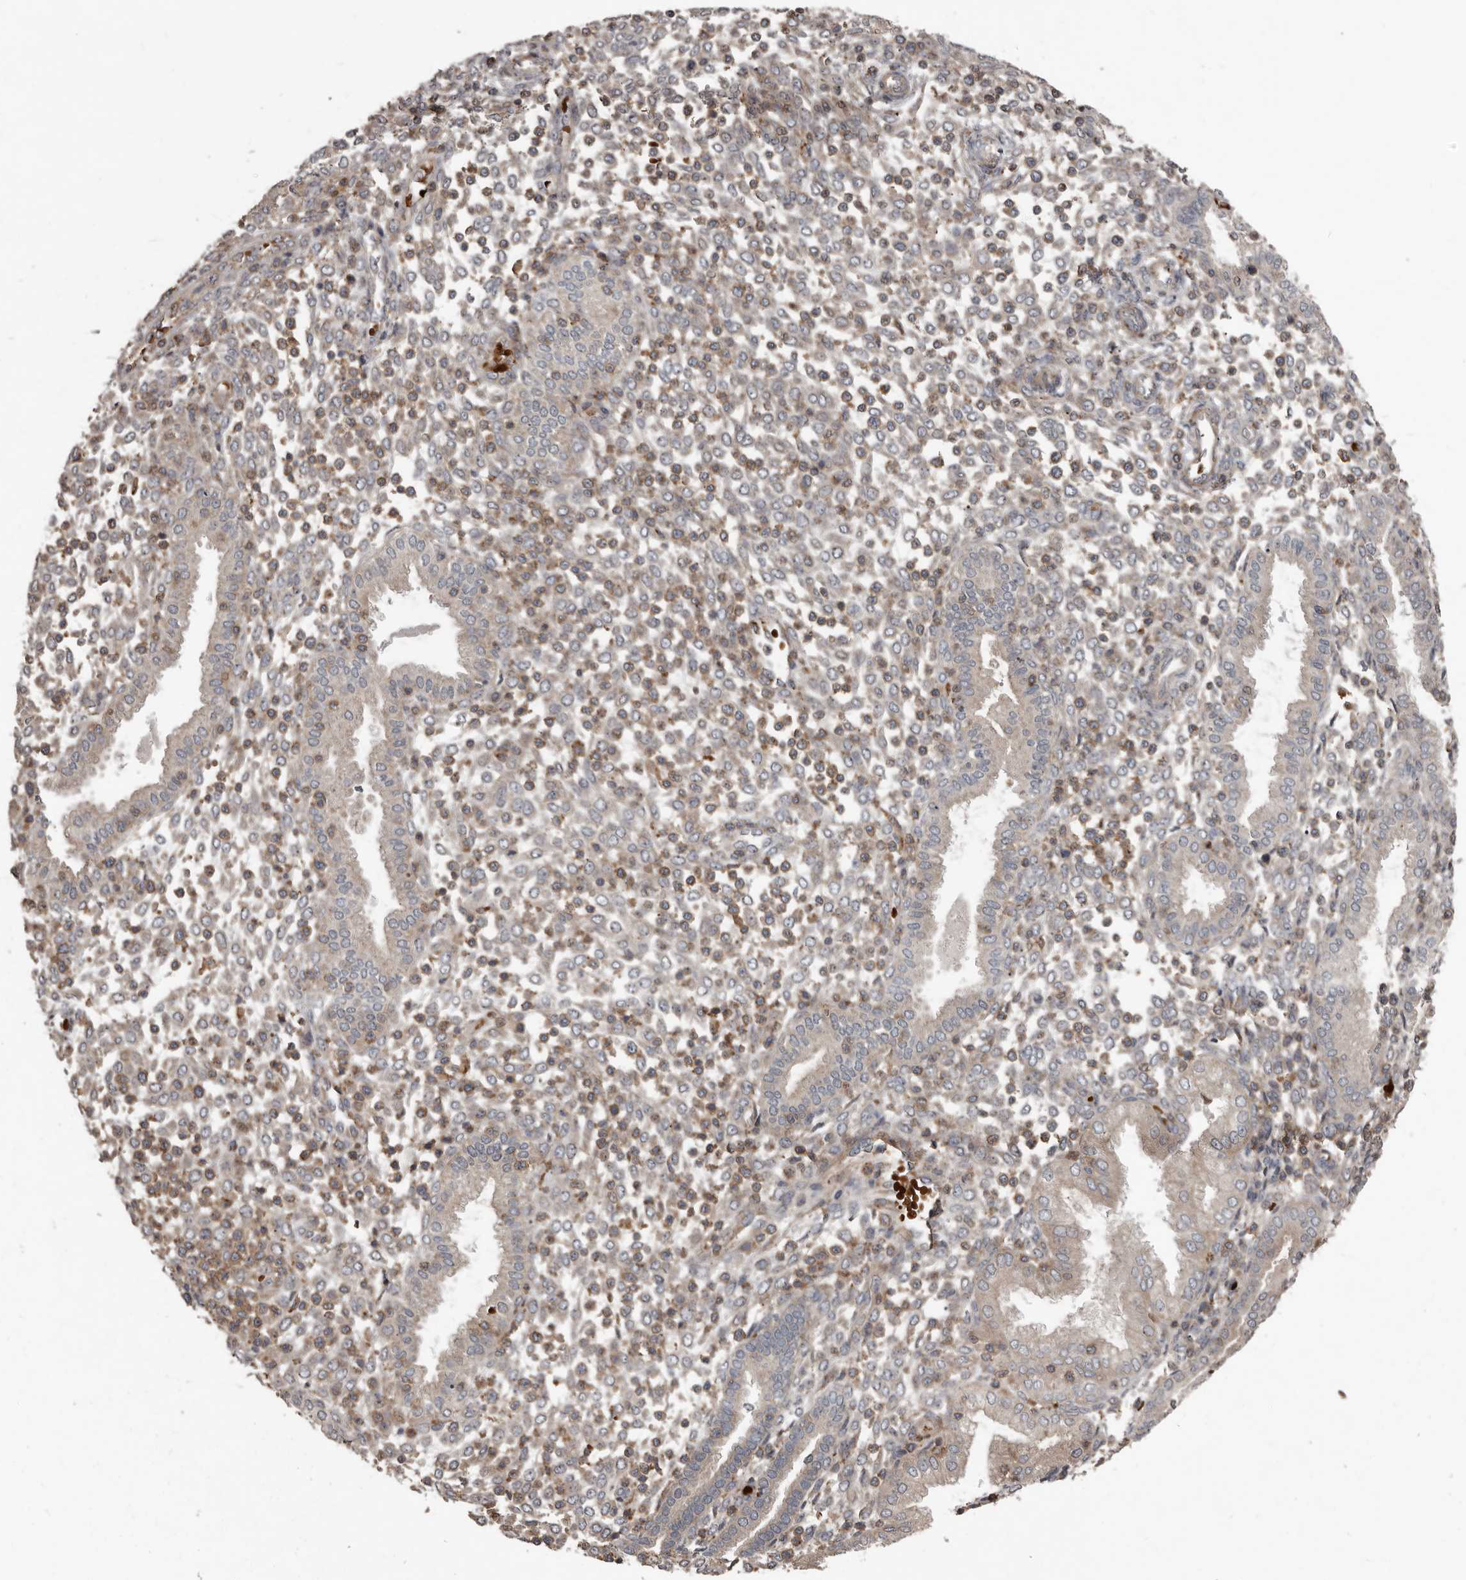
{"staining": {"intensity": "moderate", "quantity": "25%-75%", "location": "cytoplasmic/membranous"}, "tissue": "endometrium", "cell_type": "Cells in endometrial stroma", "image_type": "normal", "snomed": [{"axis": "morphology", "description": "Normal tissue, NOS"}, {"axis": "topography", "description": "Endometrium"}], "caption": "A high-resolution image shows immunohistochemistry (IHC) staining of normal endometrium, which reveals moderate cytoplasmic/membranous positivity in about 25%-75% of cells in endometrial stroma. Using DAB (brown) and hematoxylin (blue) stains, captured at high magnification using brightfield microscopy.", "gene": "FBXO31", "patient": {"sex": "female", "age": 53}}